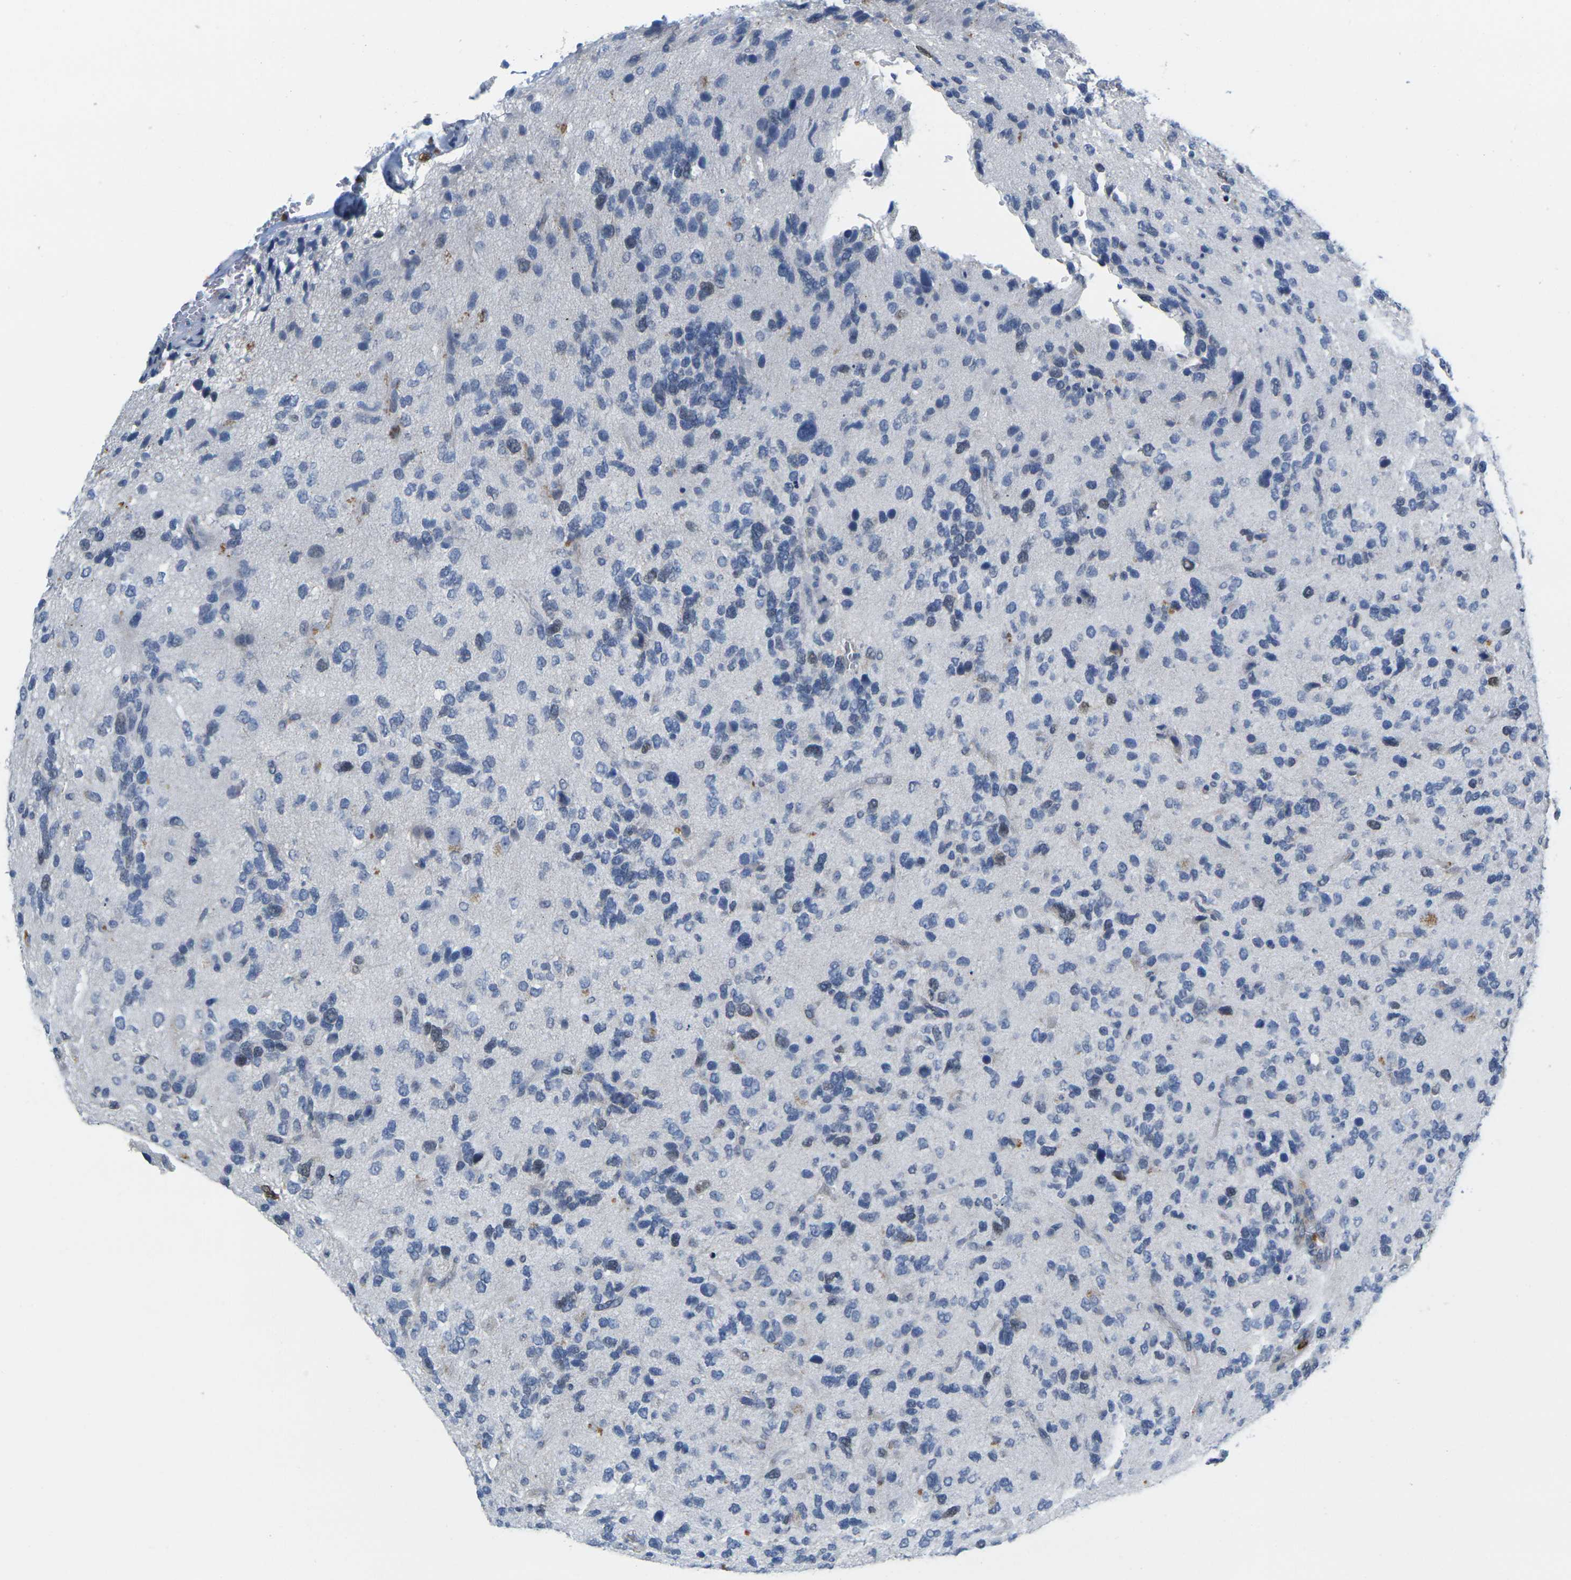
{"staining": {"intensity": "moderate", "quantity": "<25%", "location": "cytoplasmic/membranous"}, "tissue": "glioma", "cell_type": "Tumor cells", "image_type": "cancer", "snomed": [{"axis": "morphology", "description": "Glioma, malignant, High grade"}, {"axis": "topography", "description": "Brain"}], "caption": "Immunohistochemical staining of human glioma reveals moderate cytoplasmic/membranous protein expression in approximately <25% of tumor cells. (DAB IHC, brown staining for protein, blue staining for nuclei).", "gene": "CDK2", "patient": {"sex": "female", "age": 58}}